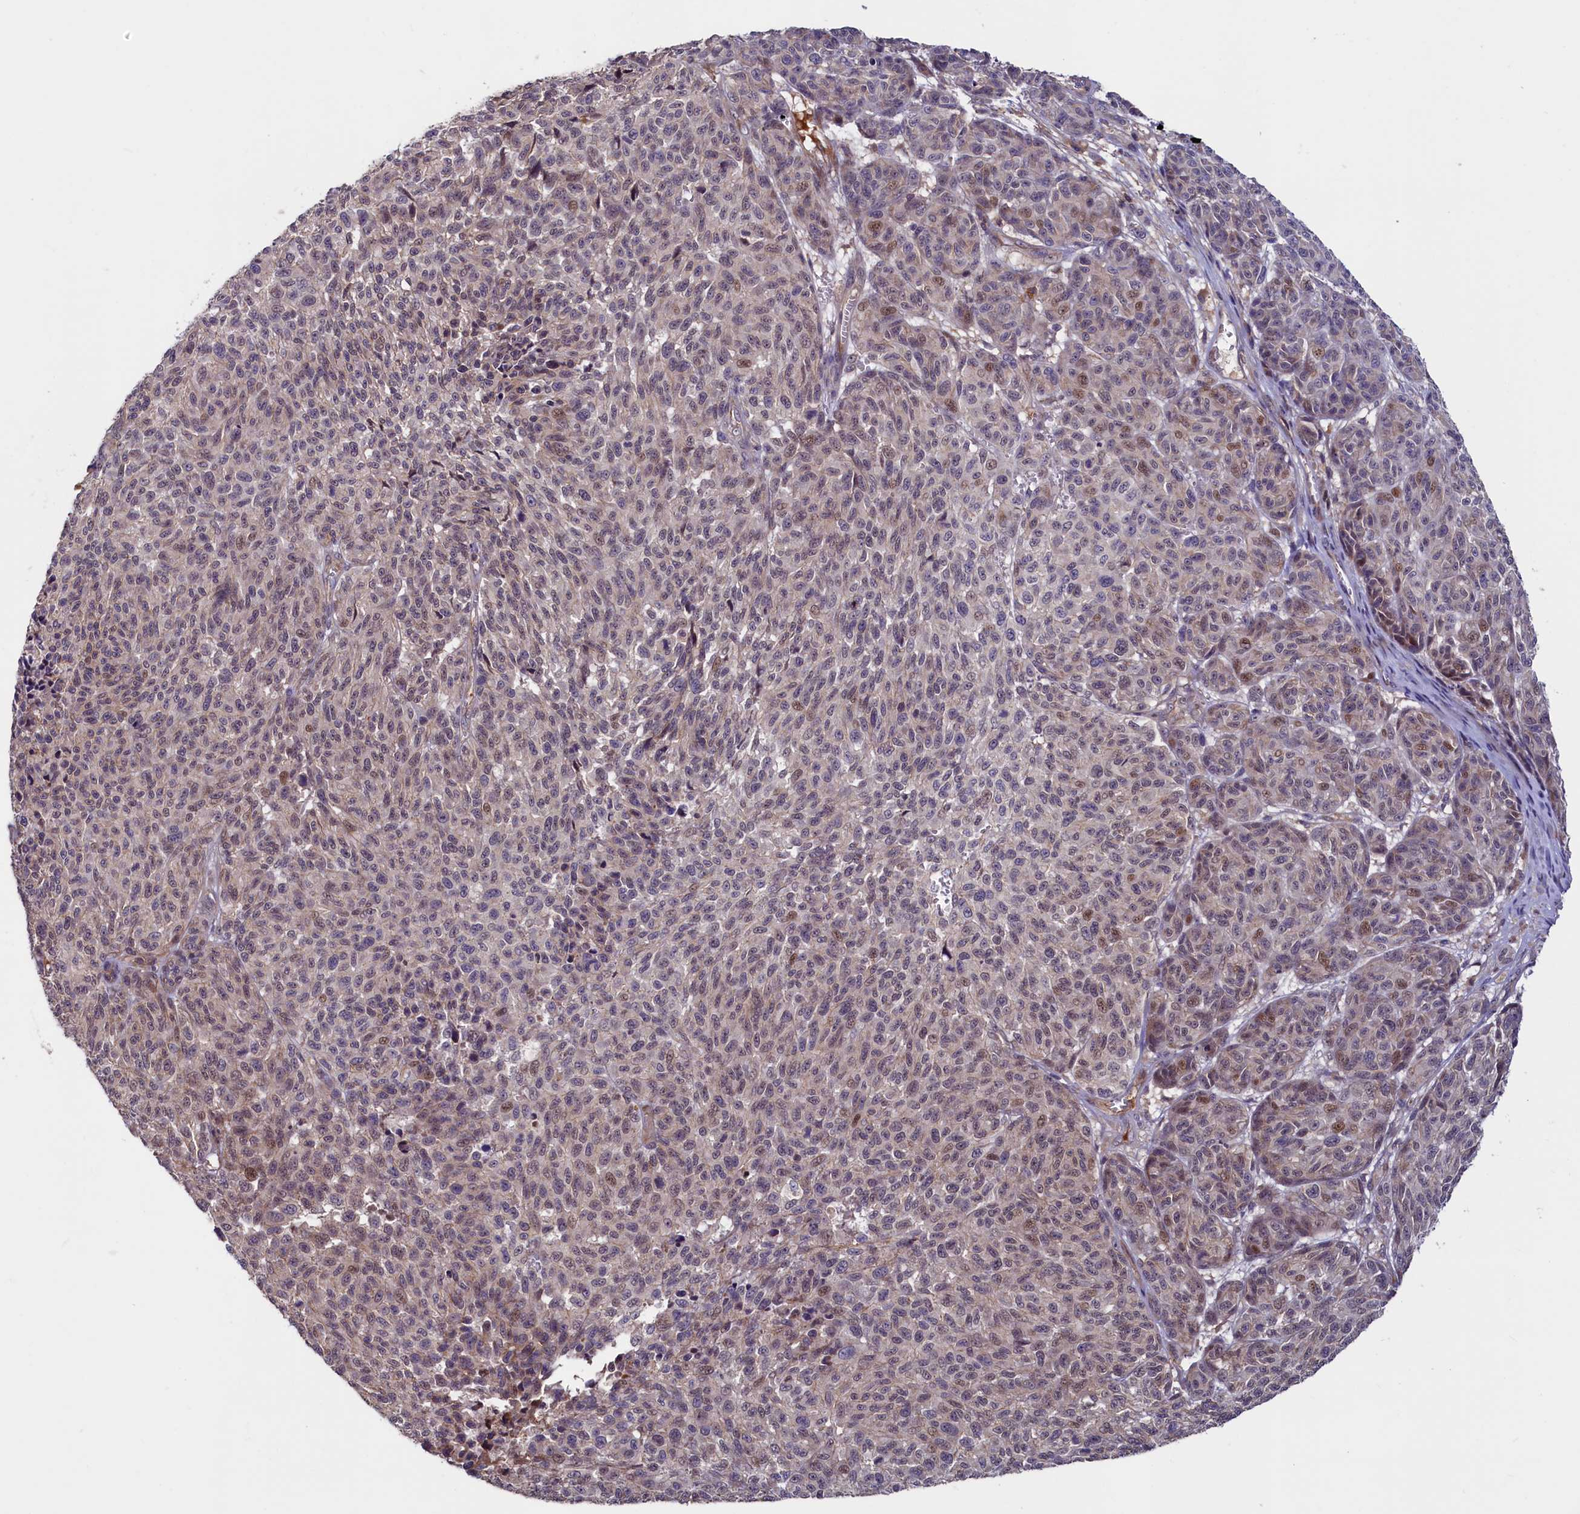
{"staining": {"intensity": "weak", "quantity": "25%-75%", "location": "nuclear"}, "tissue": "melanoma", "cell_type": "Tumor cells", "image_type": "cancer", "snomed": [{"axis": "morphology", "description": "Malignant melanoma, NOS"}, {"axis": "topography", "description": "Skin"}], "caption": "Melanoma tissue displays weak nuclear staining in approximately 25%-75% of tumor cells The staining is performed using DAB brown chromogen to label protein expression. The nuclei are counter-stained blue using hematoxylin.", "gene": "DUOXA1", "patient": {"sex": "male", "age": 49}}